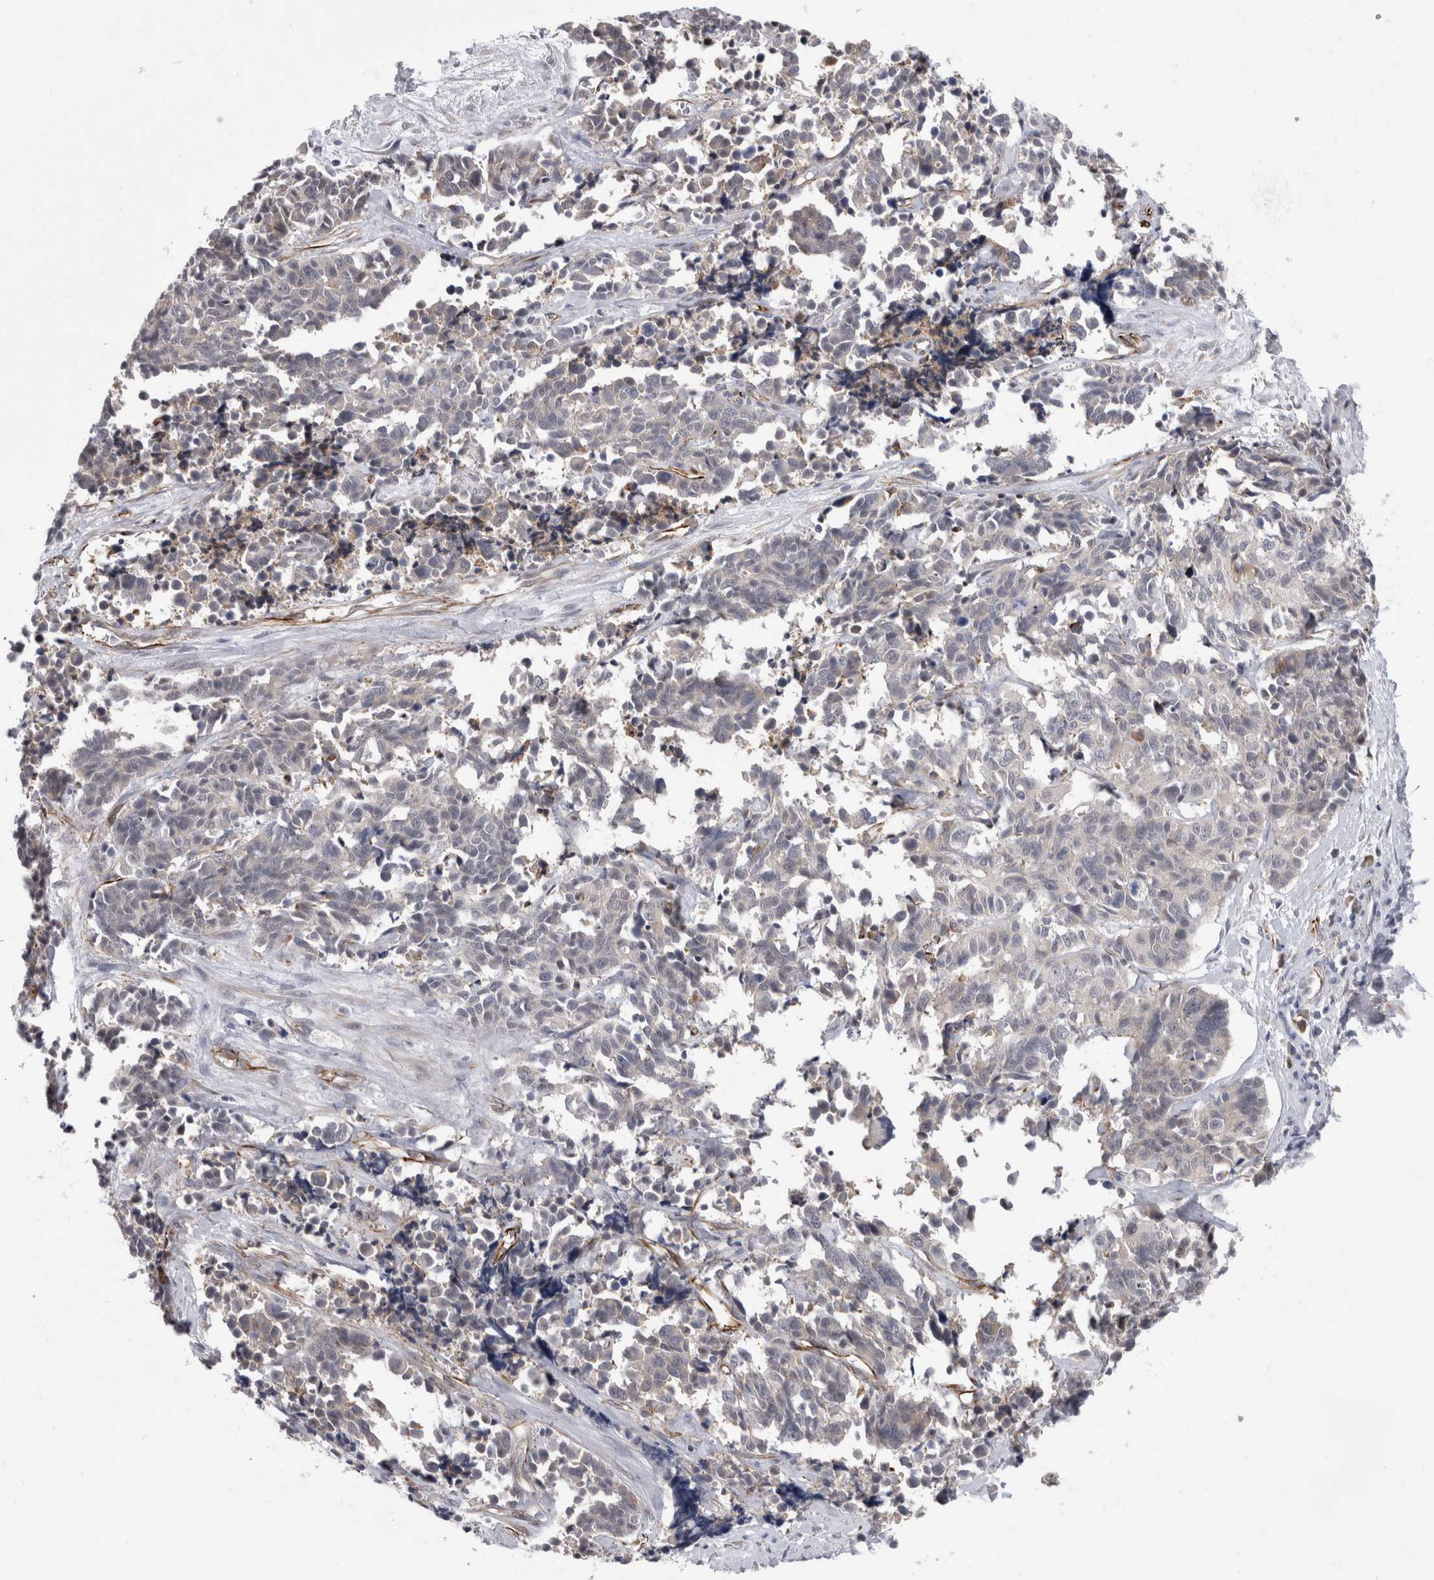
{"staining": {"intensity": "negative", "quantity": "none", "location": "none"}, "tissue": "cervical cancer", "cell_type": "Tumor cells", "image_type": "cancer", "snomed": [{"axis": "morphology", "description": "Squamous cell carcinoma, NOS"}, {"axis": "topography", "description": "Cervix"}], "caption": "Protein analysis of cervical squamous cell carcinoma demonstrates no significant expression in tumor cells.", "gene": "FAM83H", "patient": {"sex": "female", "age": 35}}